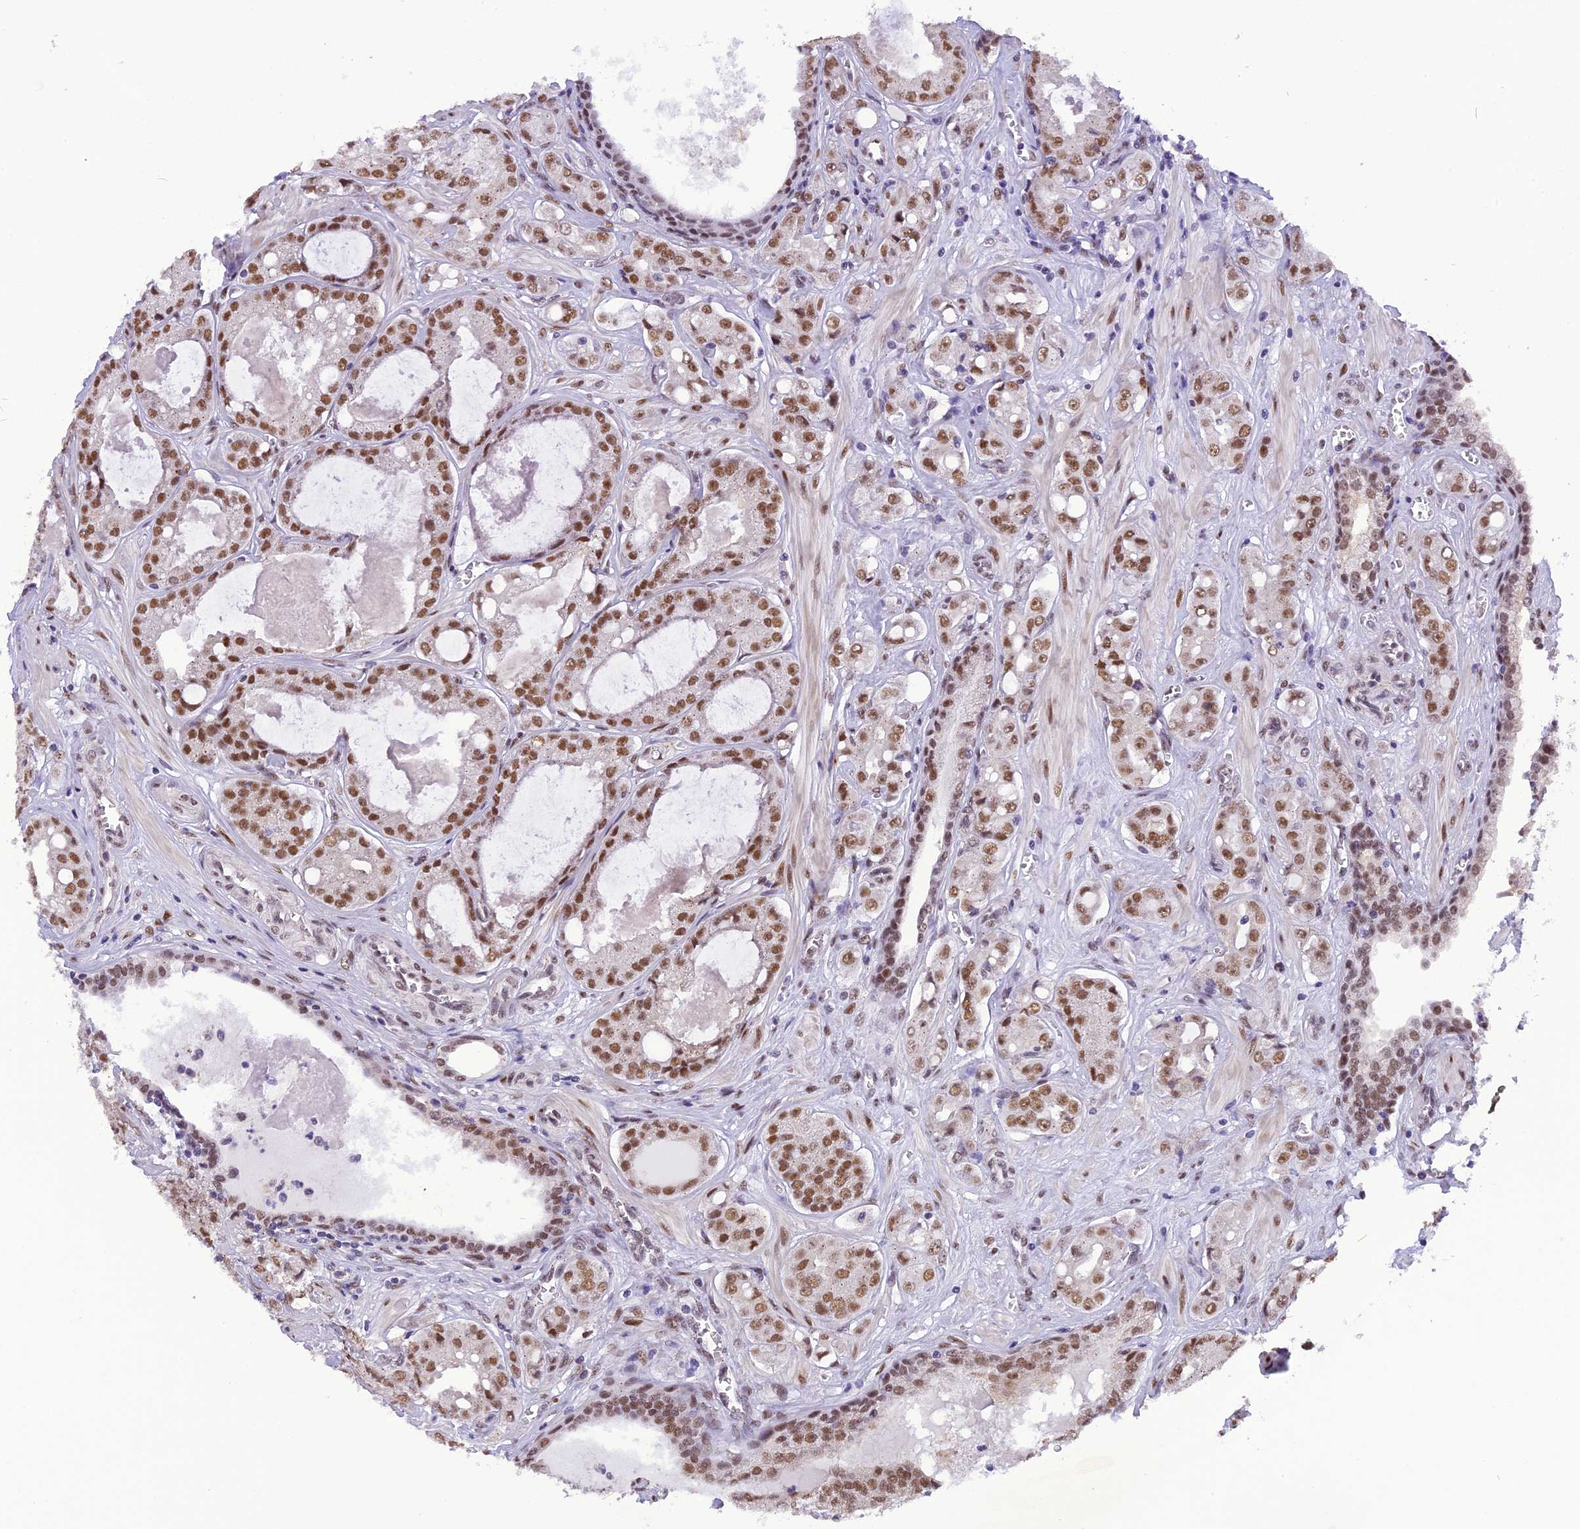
{"staining": {"intensity": "moderate", "quantity": ">75%", "location": "nuclear"}, "tissue": "prostate cancer", "cell_type": "Tumor cells", "image_type": "cancer", "snomed": [{"axis": "morphology", "description": "Adenocarcinoma, High grade"}, {"axis": "topography", "description": "Prostate"}], "caption": "Prostate high-grade adenocarcinoma tissue exhibits moderate nuclear expression in approximately >75% of tumor cells, visualized by immunohistochemistry. The staining was performed using DAB (3,3'-diaminobenzidine) to visualize the protein expression in brown, while the nuclei were stained in blue with hematoxylin (Magnification: 20x).", "gene": "IRF2BP1", "patient": {"sex": "male", "age": 74}}